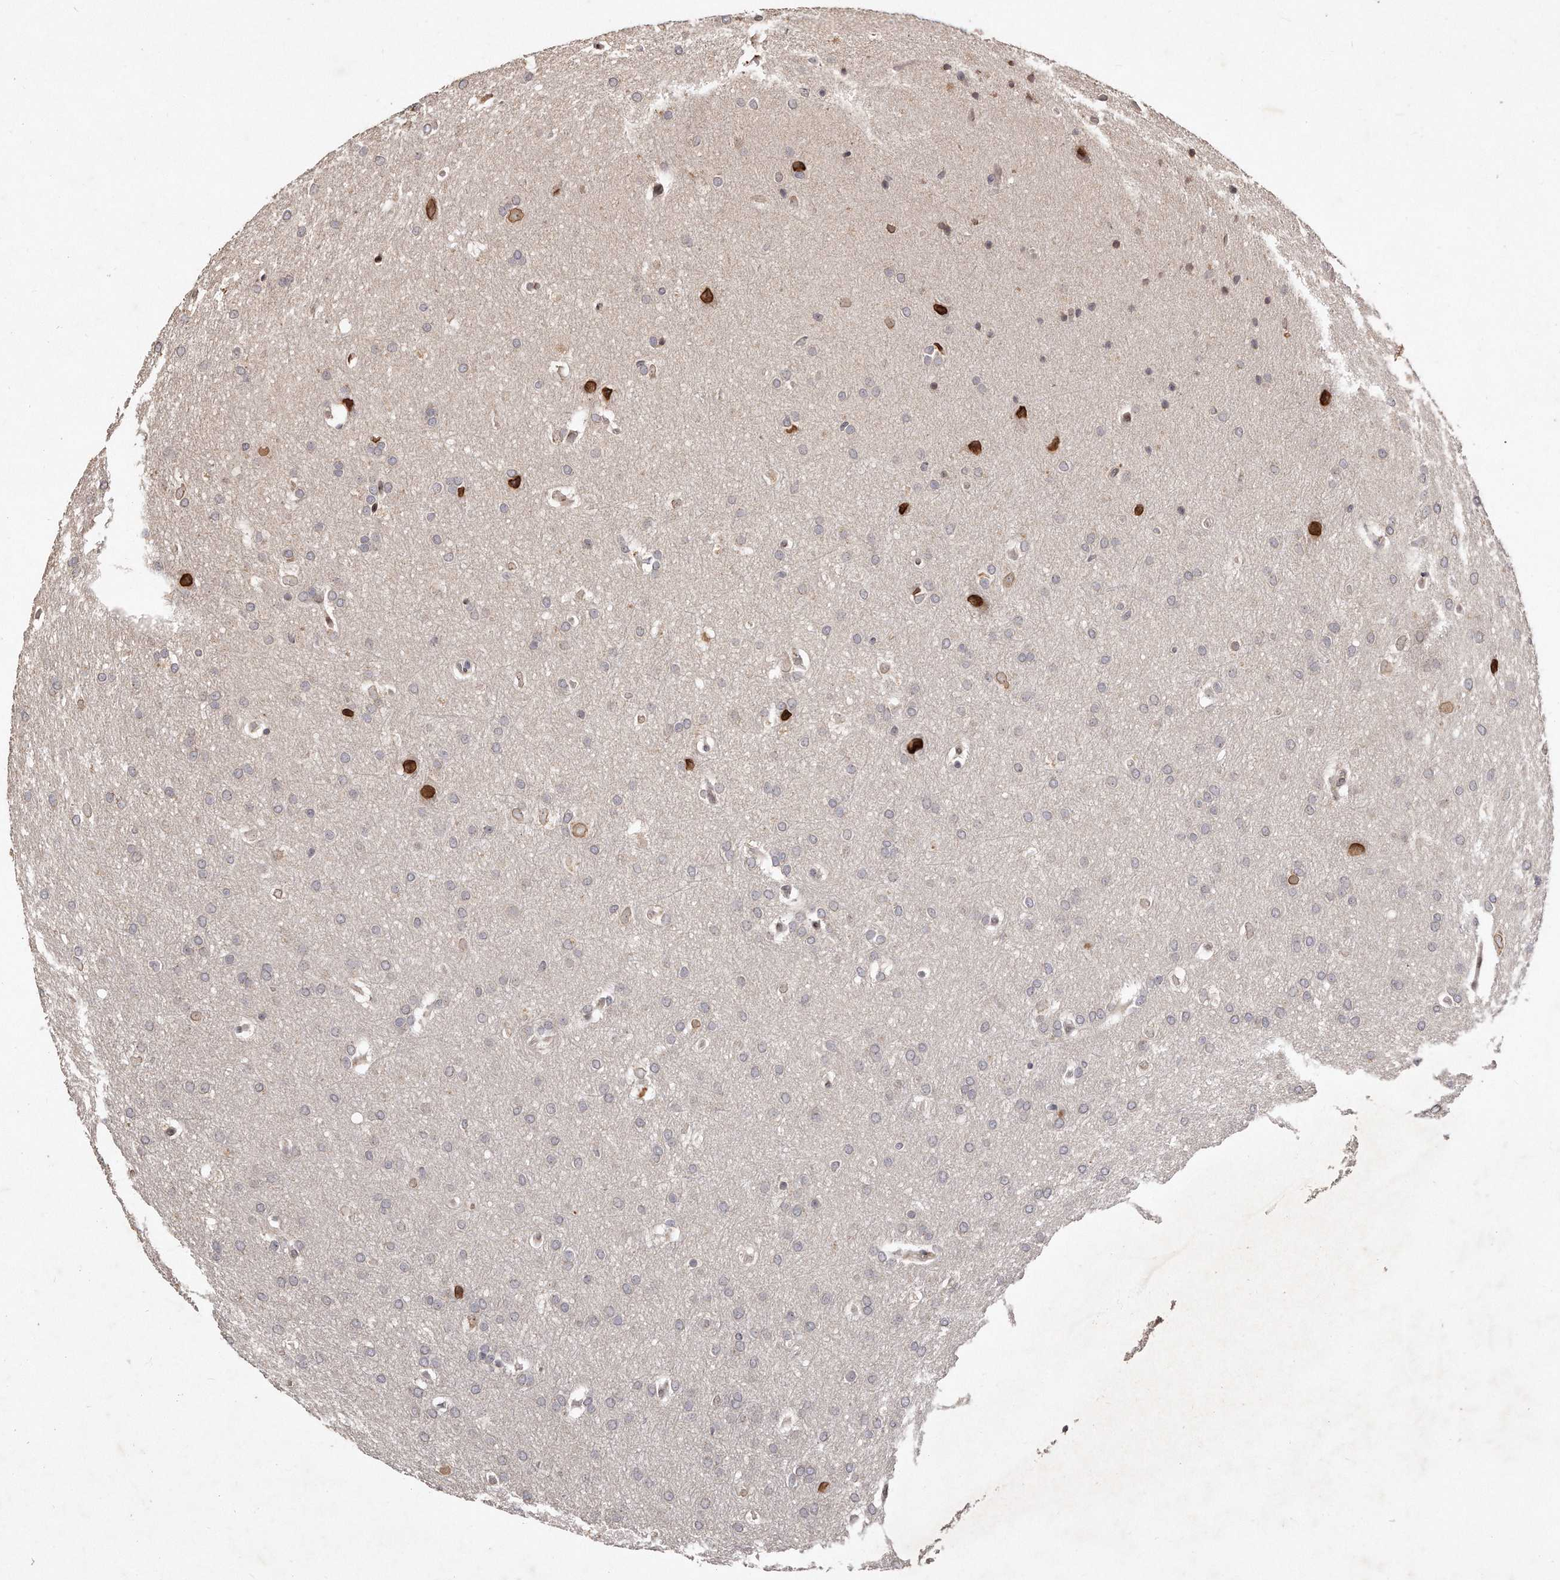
{"staining": {"intensity": "negative", "quantity": "none", "location": "none"}, "tissue": "glioma", "cell_type": "Tumor cells", "image_type": "cancer", "snomed": [{"axis": "morphology", "description": "Glioma, malignant, Low grade"}, {"axis": "topography", "description": "Brain"}], "caption": "The histopathology image displays no staining of tumor cells in glioma.", "gene": "HASPIN", "patient": {"sex": "female", "age": 37}}